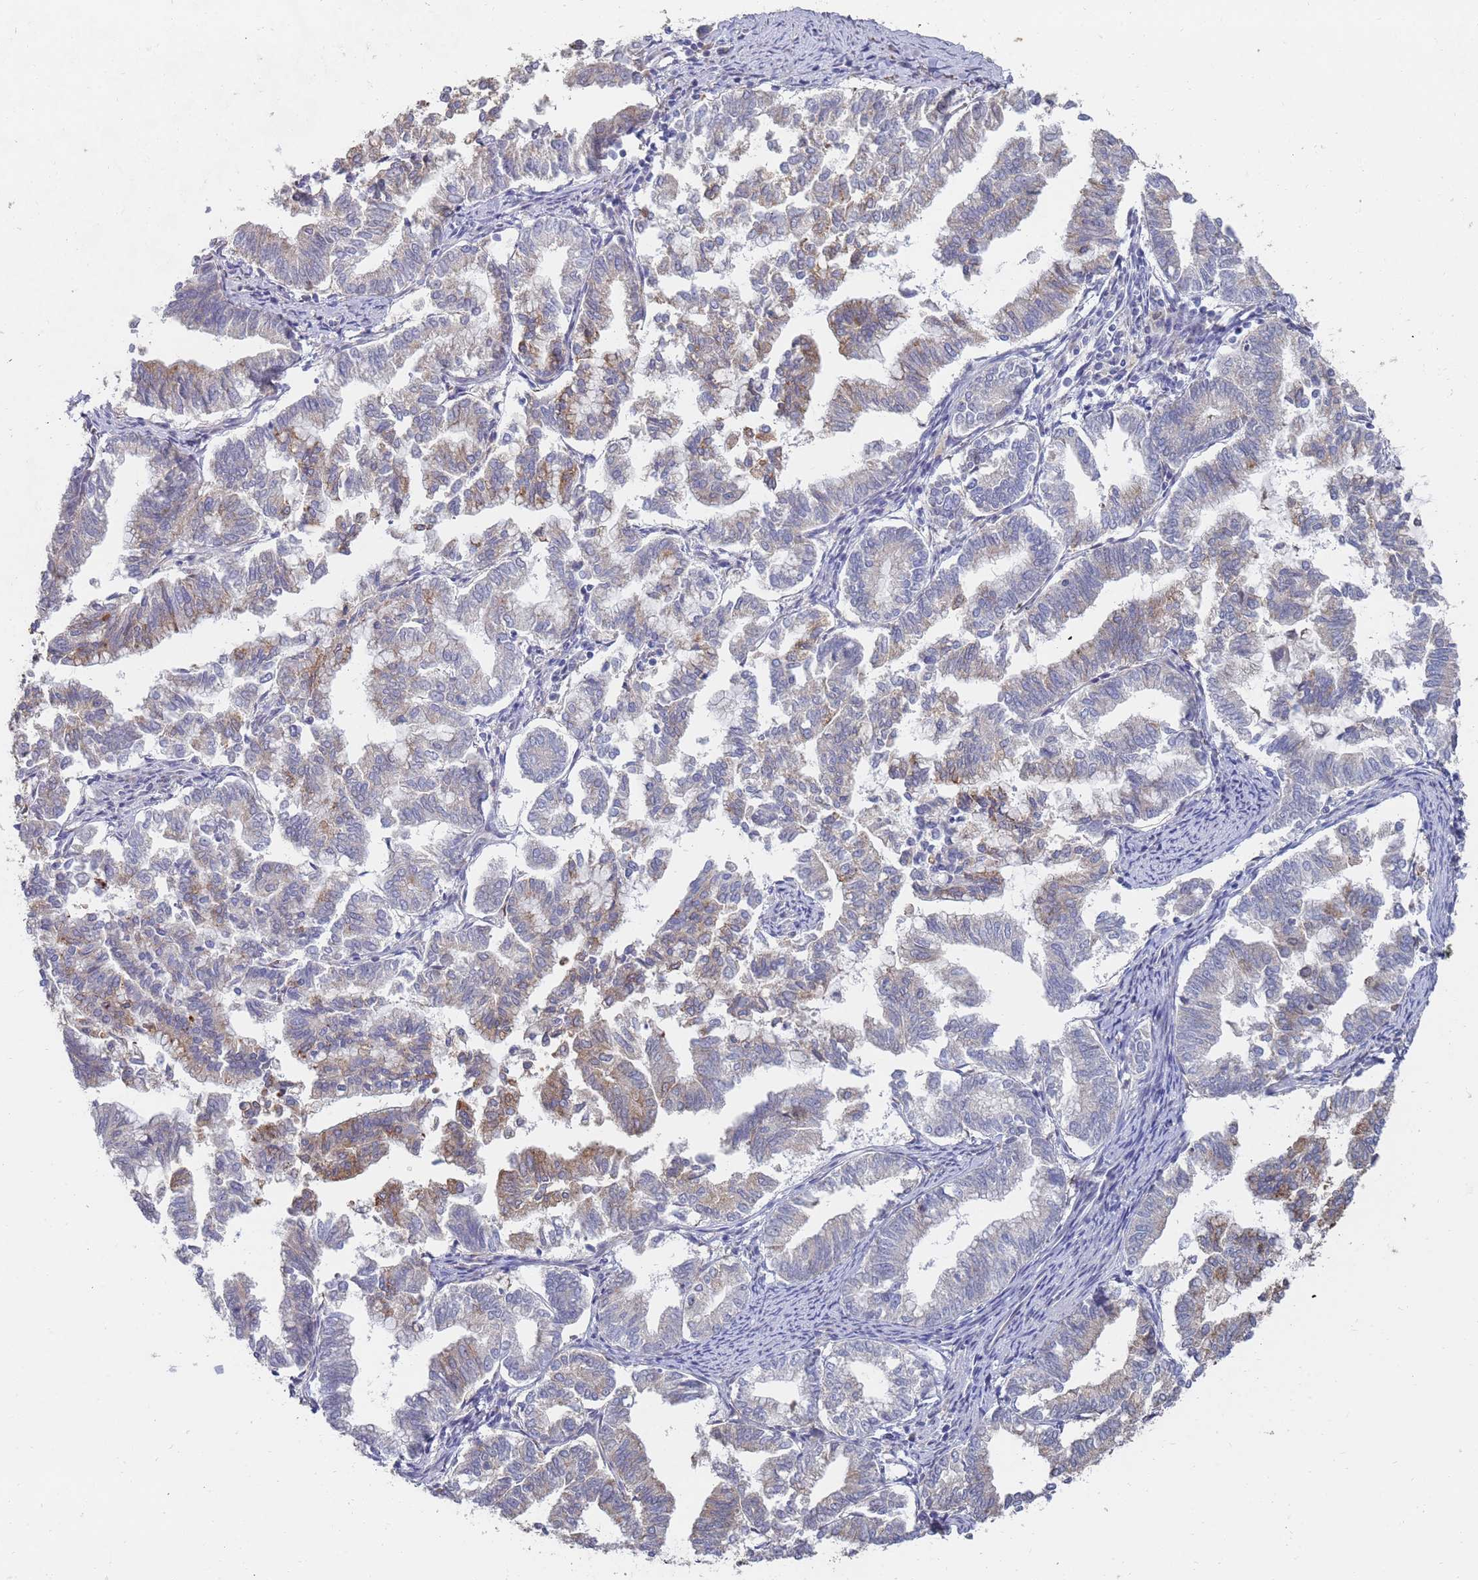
{"staining": {"intensity": "moderate", "quantity": "<25%", "location": "cytoplasmic/membranous"}, "tissue": "endometrial cancer", "cell_type": "Tumor cells", "image_type": "cancer", "snomed": [{"axis": "morphology", "description": "Adenocarcinoma, NOS"}, {"axis": "topography", "description": "Endometrium"}], "caption": "This is an image of immunohistochemistry staining of endometrial cancer (adenocarcinoma), which shows moderate staining in the cytoplasmic/membranous of tumor cells.", "gene": "VRK2", "patient": {"sex": "female", "age": 79}}